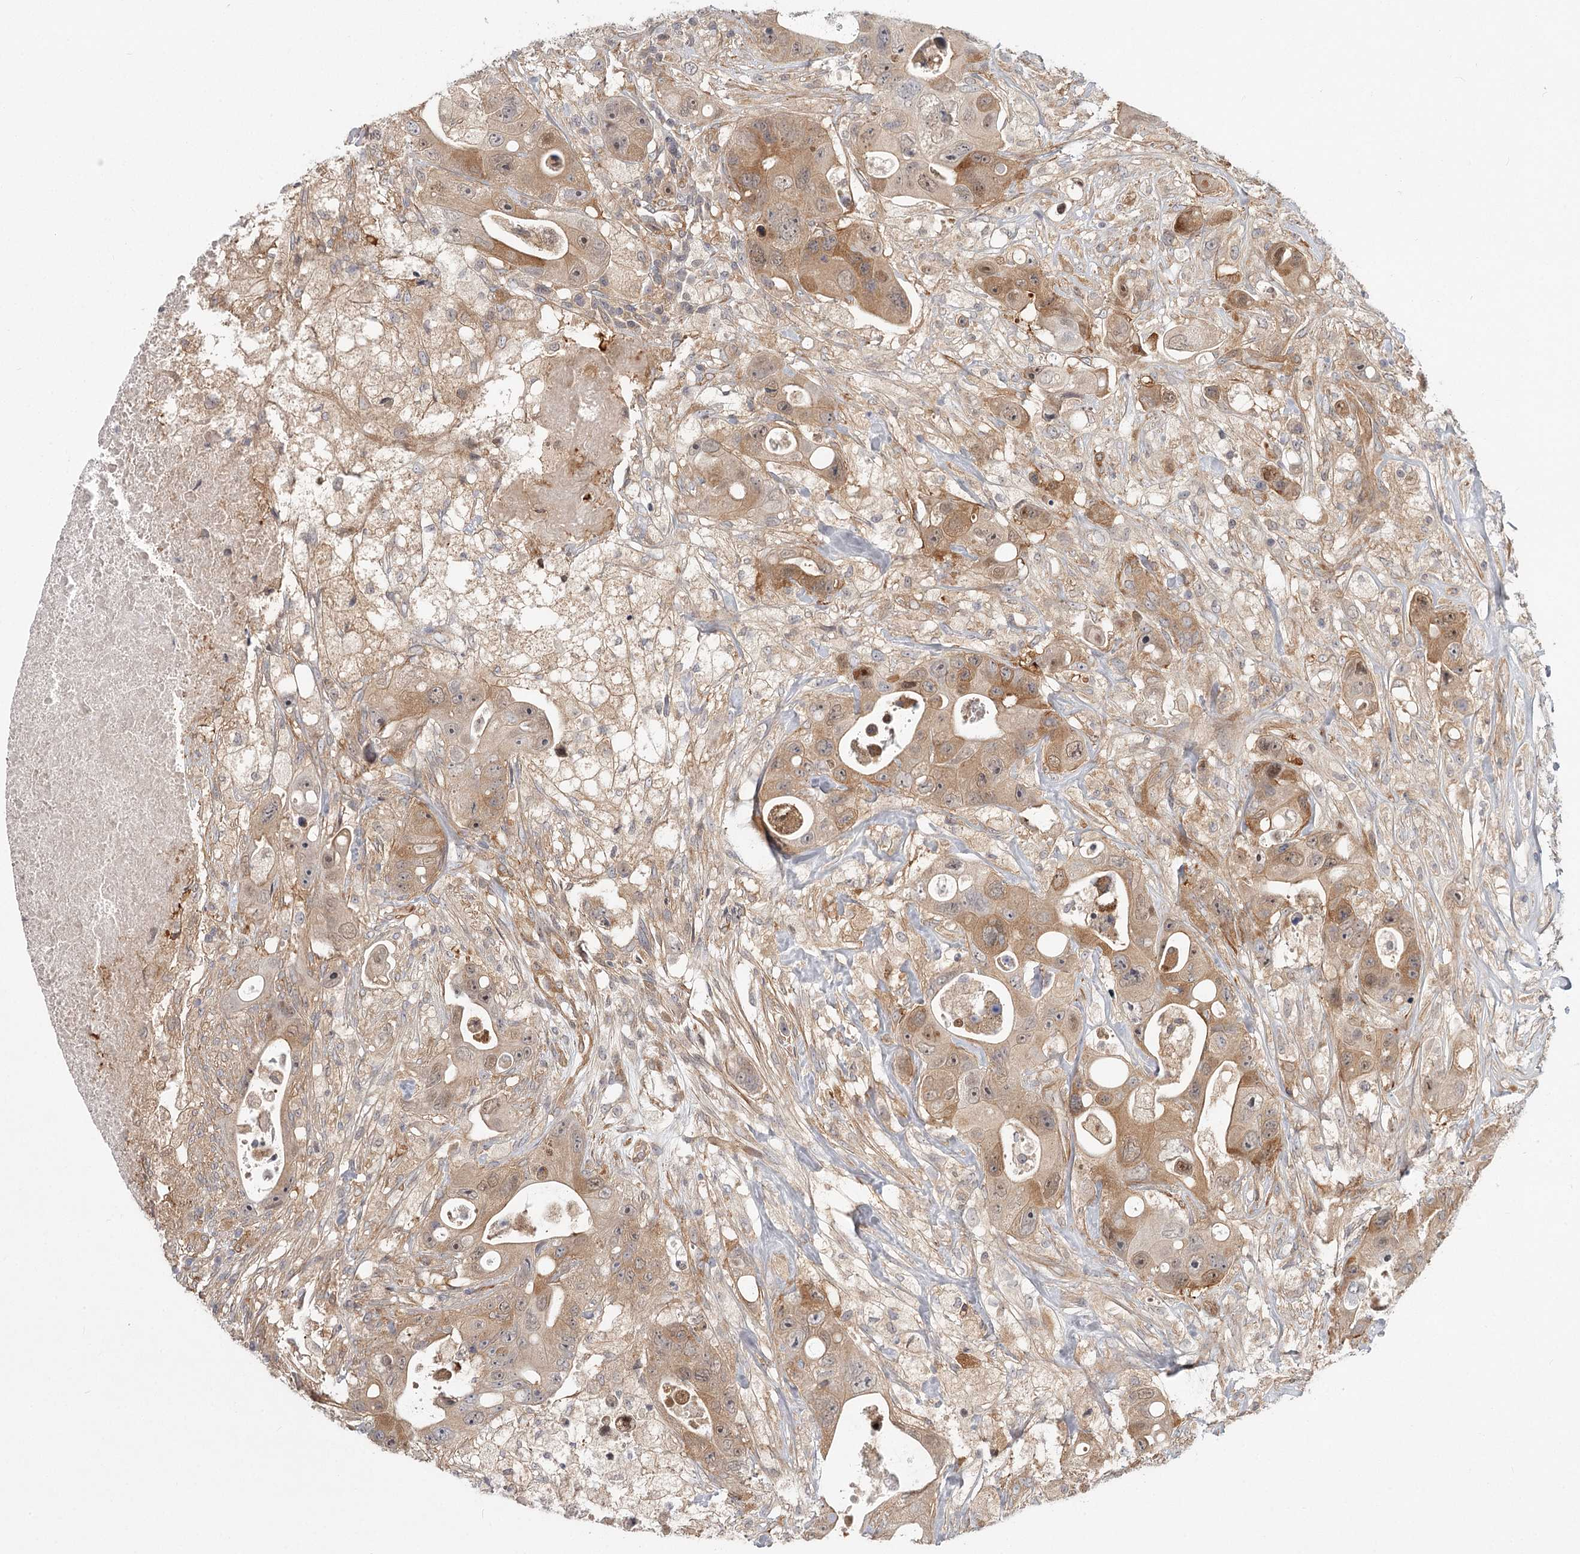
{"staining": {"intensity": "moderate", "quantity": "25%-75%", "location": "cytoplasmic/membranous"}, "tissue": "colorectal cancer", "cell_type": "Tumor cells", "image_type": "cancer", "snomed": [{"axis": "morphology", "description": "Adenocarcinoma, NOS"}, {"axis": "topography", "description": "Colon"}], "caption": "A micrograph of human colorectal cancer (adenocarcinoma) stained for a protein demonstrates moderate cytoplasmic/membranous brown staining in tumor cells. Immunohistochemistry (ihc) stains the protein in brown and the nuclei are stained blue.", "gene": "CCNG2", "patient": {"sex": "female", "age": 46}}